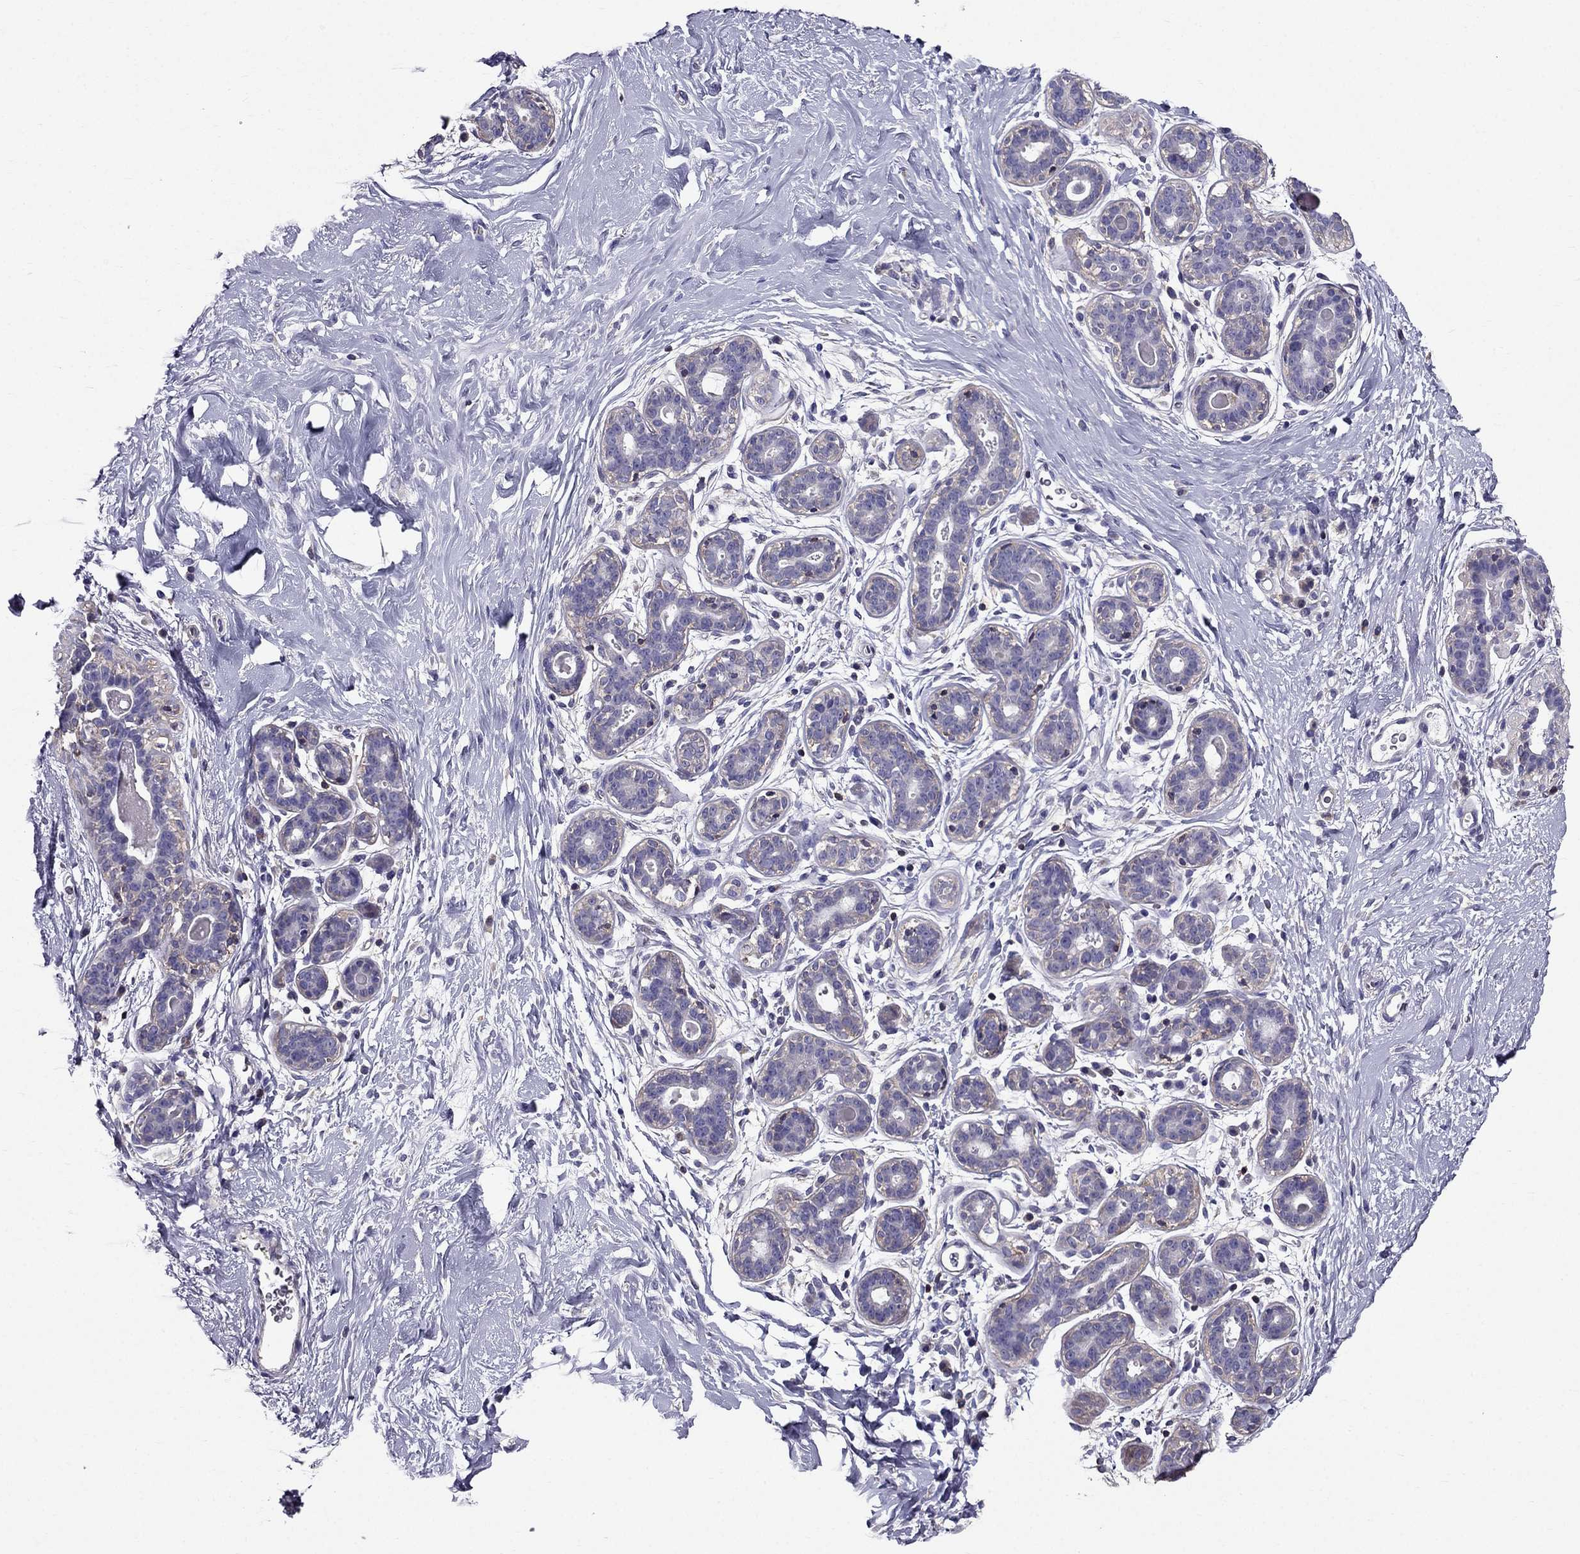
{"staining": {"intensity": "negative", "quantity": "none", "location": "none"}, "tissue": "breast", "cell_type": "Adipocytes", "image_type": "normal", "snomed": [{"axis": "morphology", "description": "Normal tissue, NOS"}, {"axis": "topography", "description": "Breast"}], "caption": "Benign breast was stained to show a protein in brown. There is no significant expression in adipocytes.", "gene": "AAK1", "patient": {"sex": "female", "age": 43}}